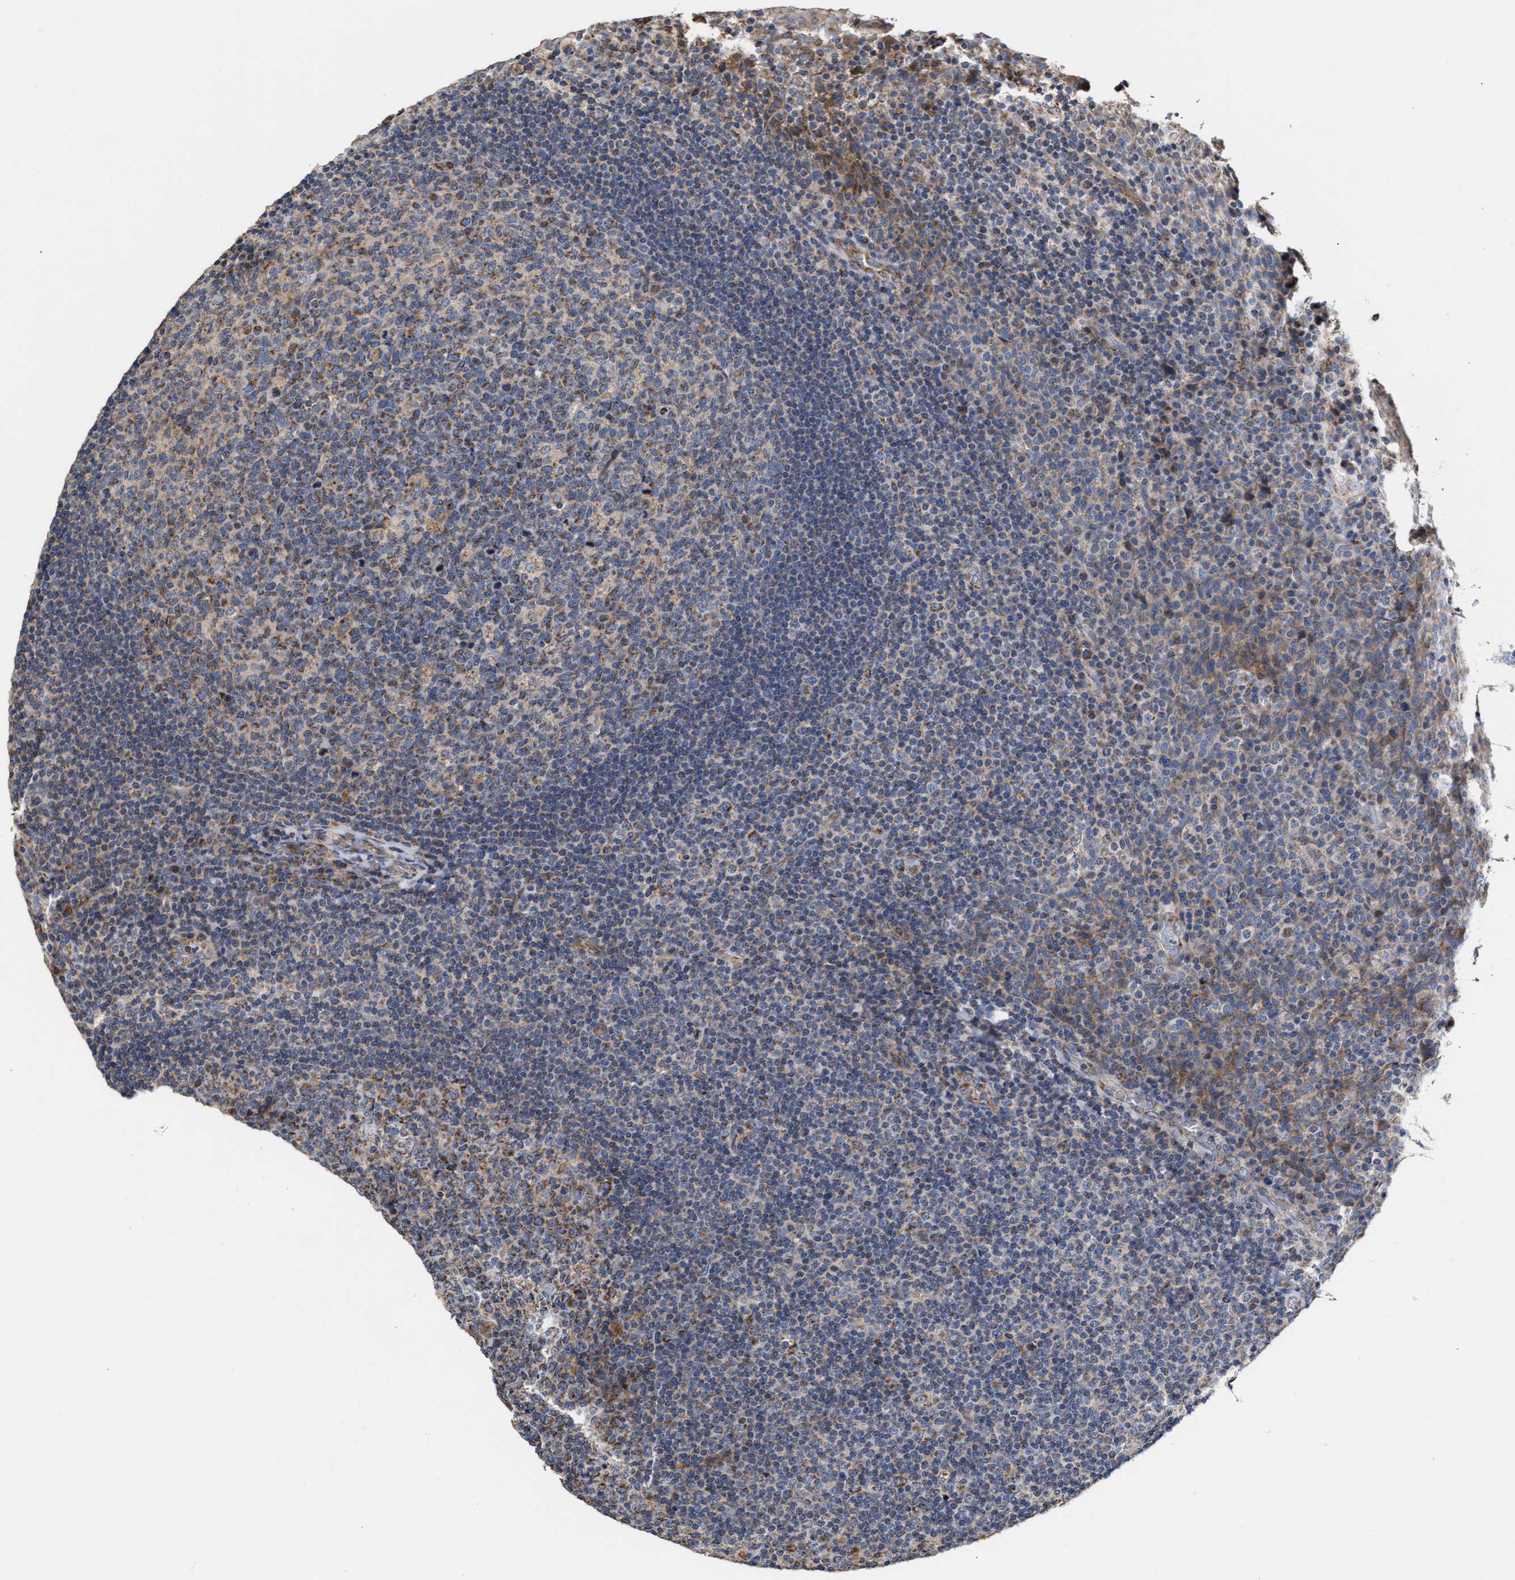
{"staining": {"intensity": "moderate", "quantity": "25%-75%", "location": "cytoplasmic/membranous"}, "tissue": "tonsil", "cell_type": "Germinal center cells", "image_type": "normal", "snomed": [{"axis": "morphology", "description": "Normal tissue, NOS"}, {"axis": "topography", "description": "Tonsil"}], "caption": "Germinal center cells exhibit medium levels of moderate cytoplasmic/membranous positivity in about 25%-75% of cells in benign tonsil.", "gene": "MALSU1", "patient": {"sex": "male", "age": 17}}